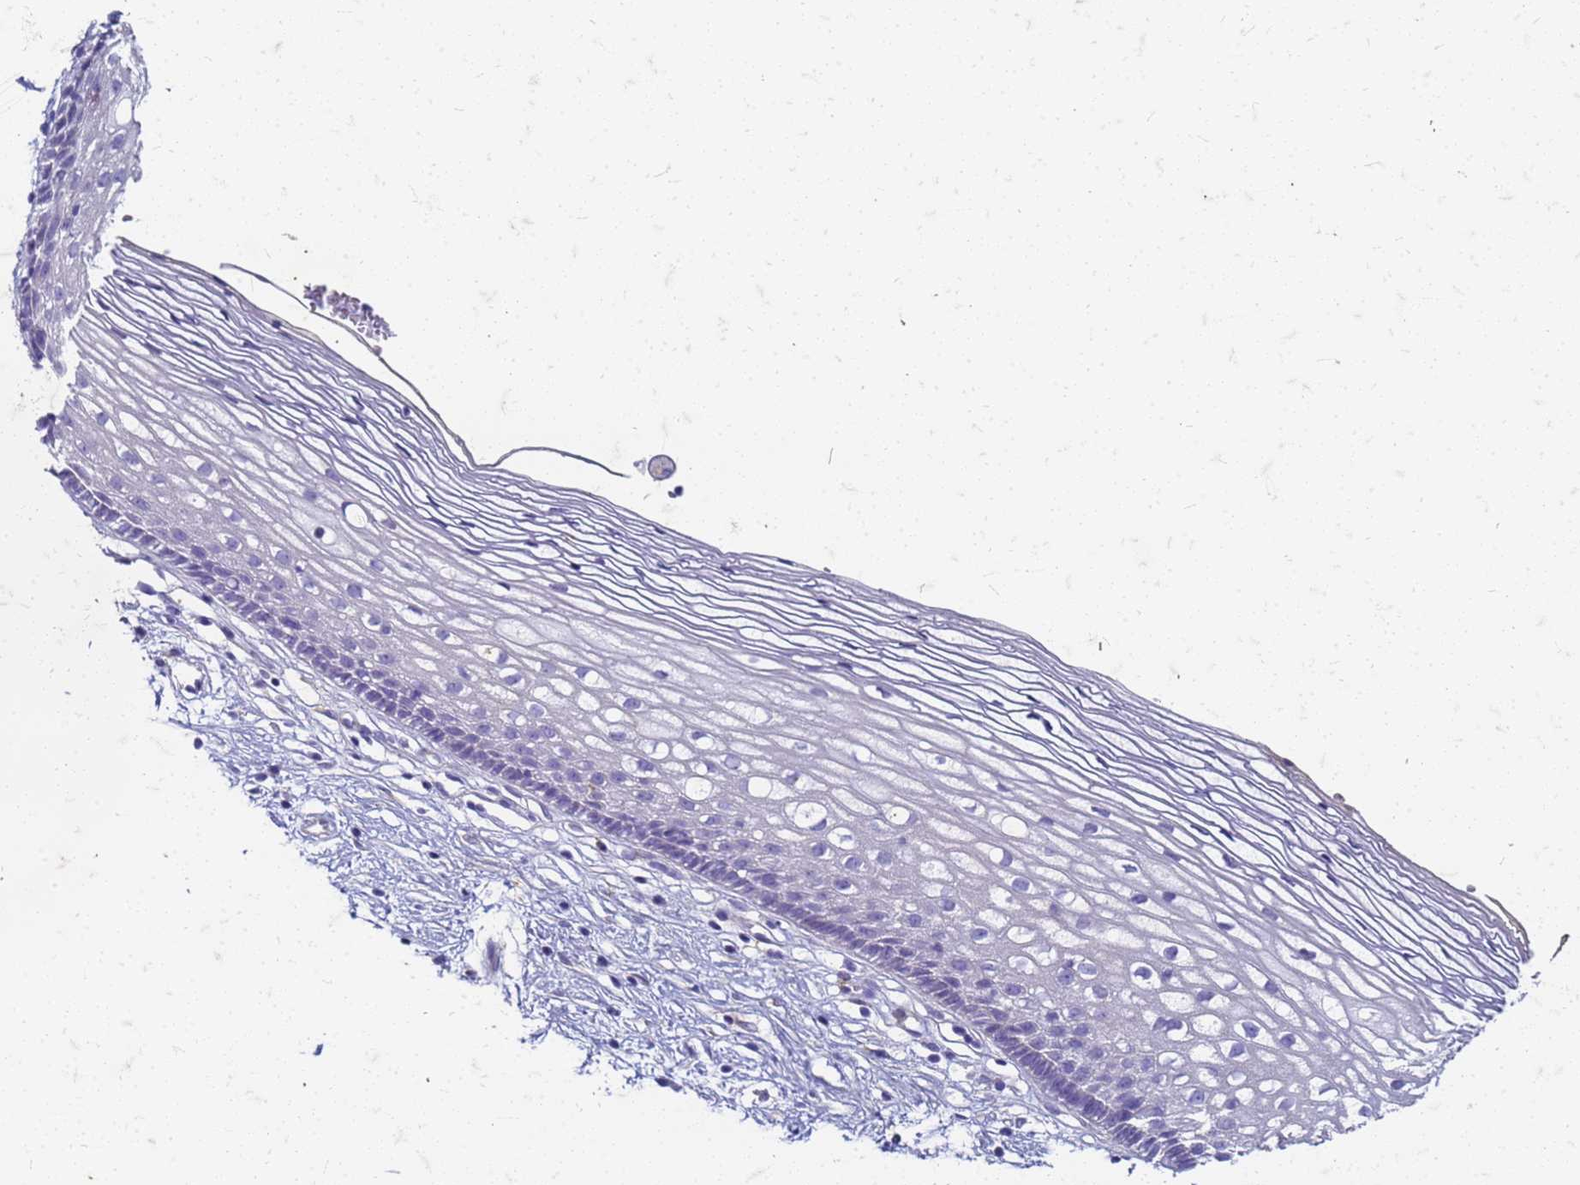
{"staining": {"intensity": "negative", "quantity": "none", "location": "none"}, "tissue": "cervix", "cell_type": "Glandular cells", "image_type": "normal", "snomed": [{"axis": "morphology", "description": "Normal tissue, NOS"}, {"axis": "topography", "description": "Cervix"}], "caption": "Immunohistochemistry (IHC) image of benign cervix stained for a protein (brown), which reveals no positivity in glandular cells. (Brightfield microscopy of DAB (3,3'-diaminobenzidine) immunohistochemistry (IHC) at high magnification).", "gene": "TRIM64B", "patient": {"sex": "female", "age": 27}}